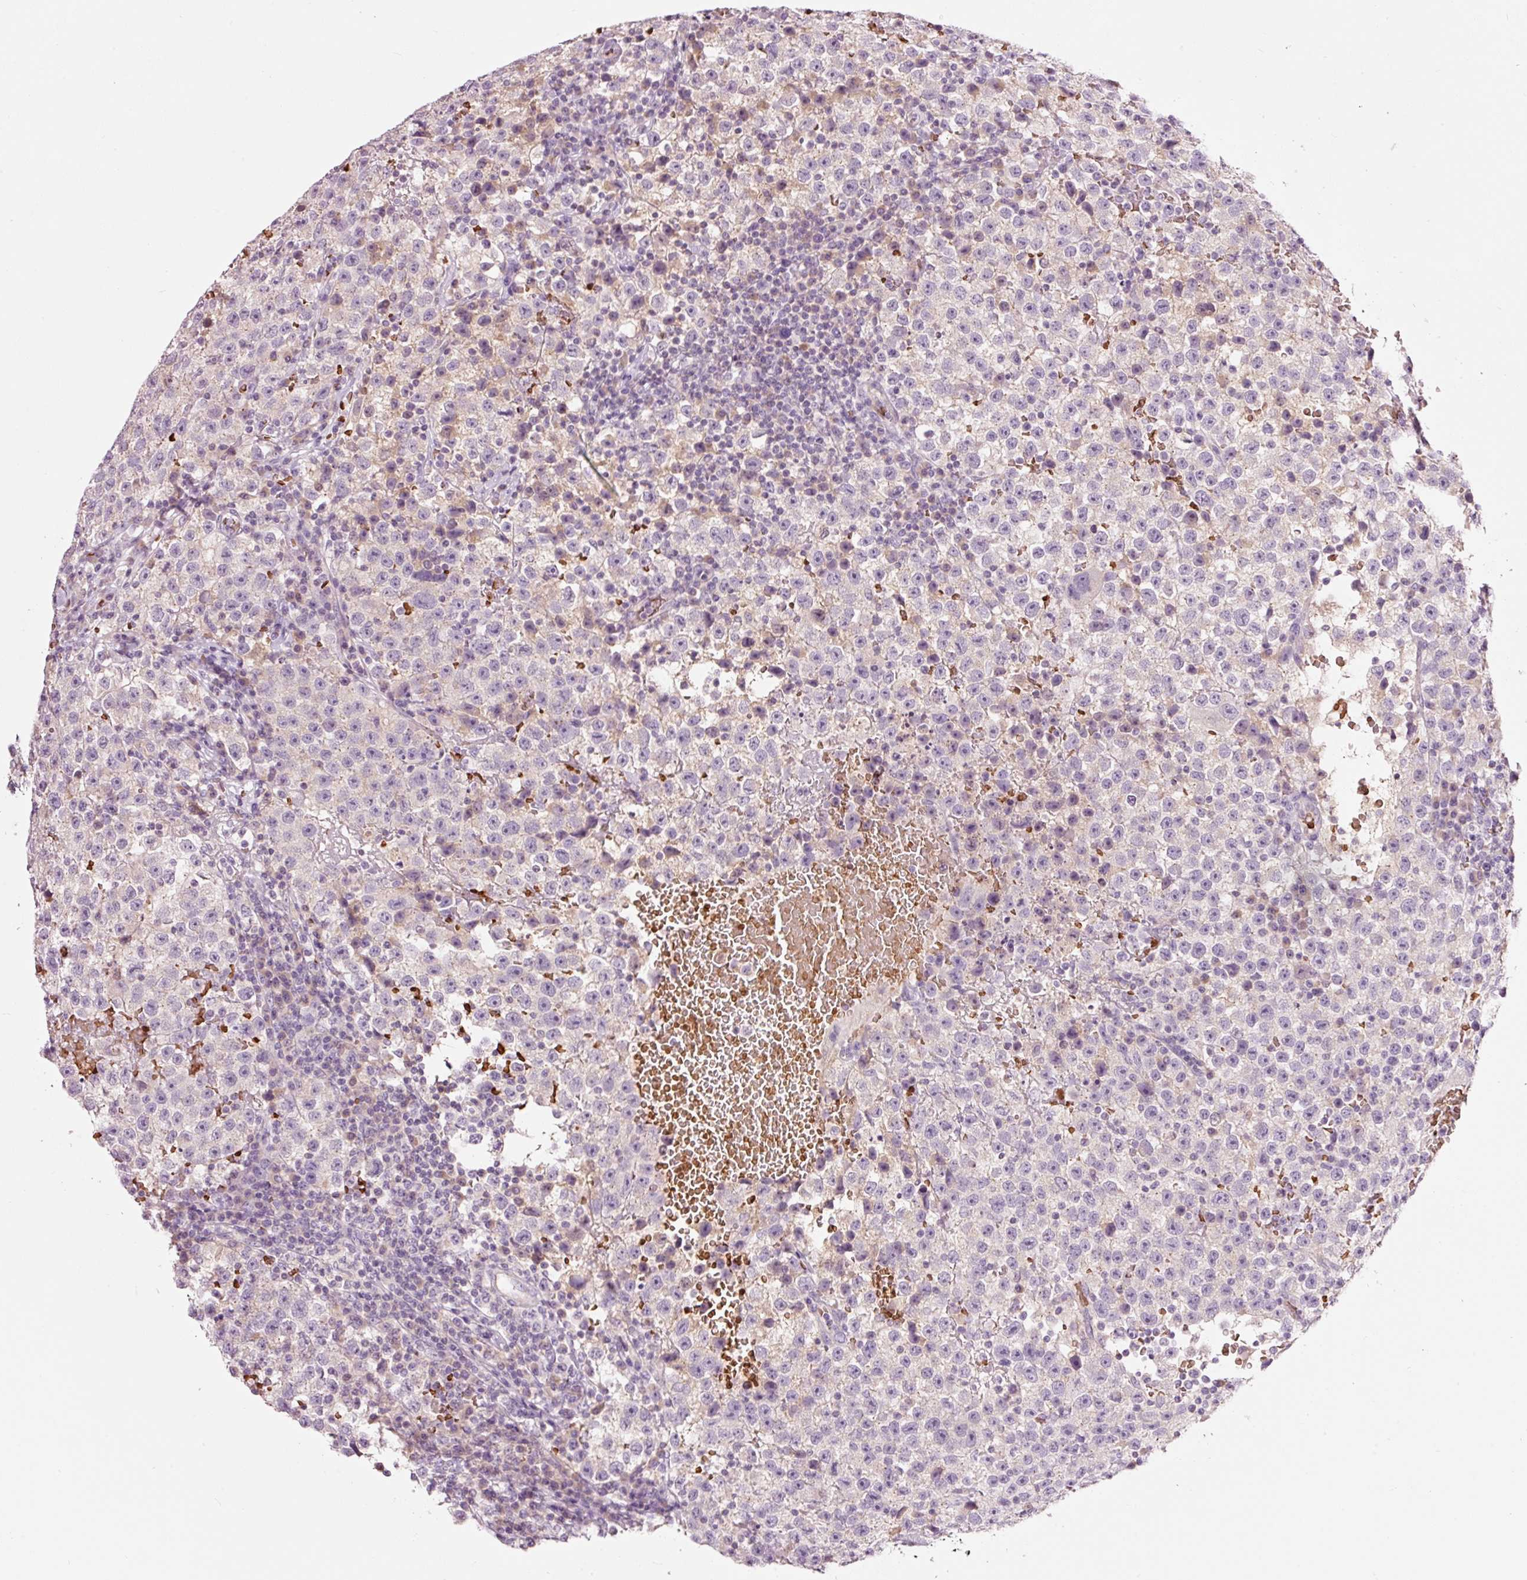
{"staining": {"intensity": "negative", "quantity": "none", "location": "none"}, "tissue": "testis cancer", "cell_type": "Tumor cells", "image_type": "cancer", "snomed": [{"axis": "morphology", "description": "Seminoma, NOS"}, {"axis": "topography", "description": "Testis"}], "caption": "Immunohistochemistry (IHC) of testis cancer (seminoma) demonstrates no expression in tumor cells.", "gene": "LDHAL6B", "patient": {"sex": "male", "age": 22}}